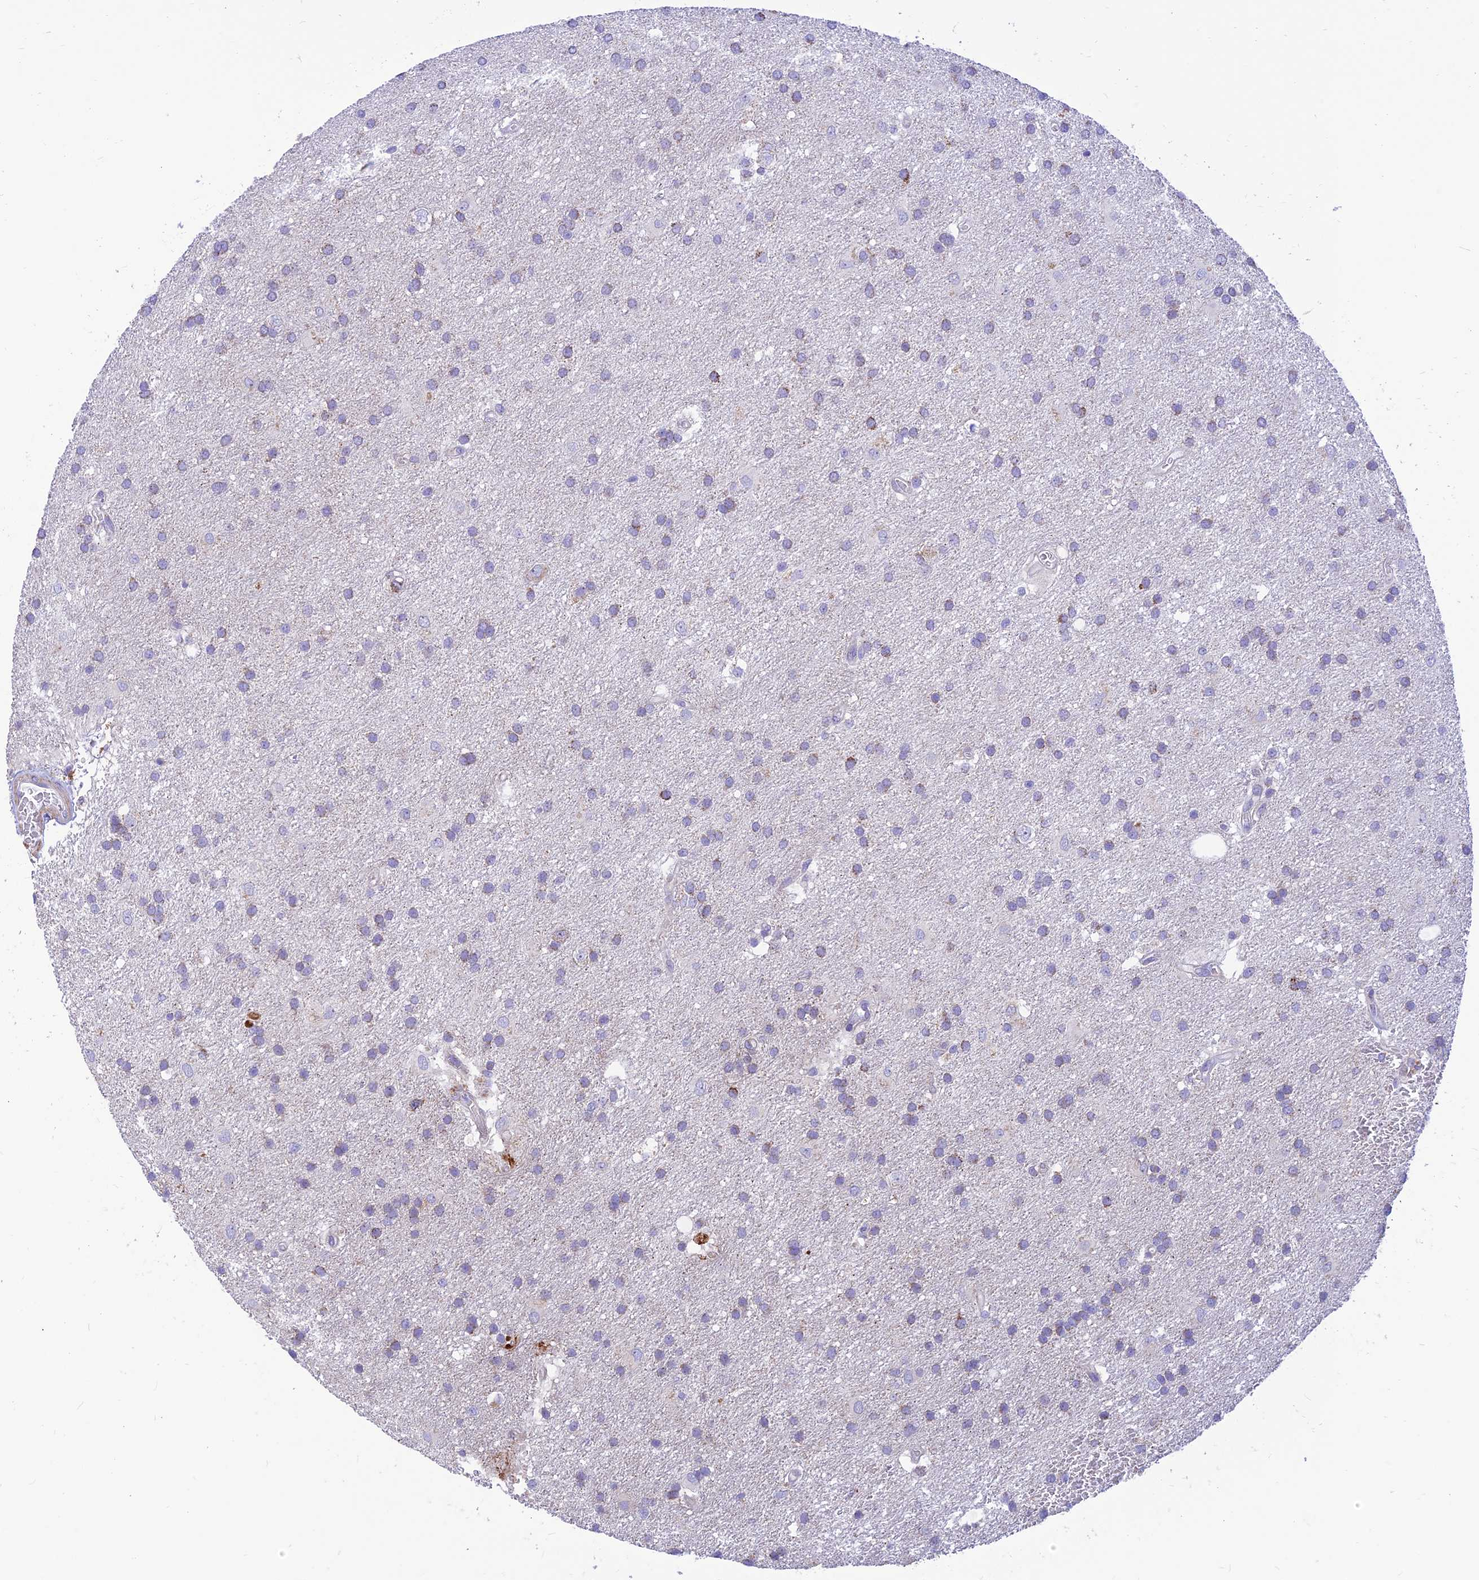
{"staining": {"intensity": "moderate", "quantity": "<25%", "location": "cytoplasmic/membranous"}, "tissue": "glioma", "cell_type": "Tumor cells", "image_type": "cancer", "snomed": [{"axis": "morphology", "description": "Glioma, malignant, Low grade"}, {"axis": "topography", "description": "Brain"}], "caption": "Malignant glioma (low-grade) stained with a protein marker exhibits moderate staining in tumor cells.", "gene": "FAM186B", "patient": {"sex": "male", "age": 66}}